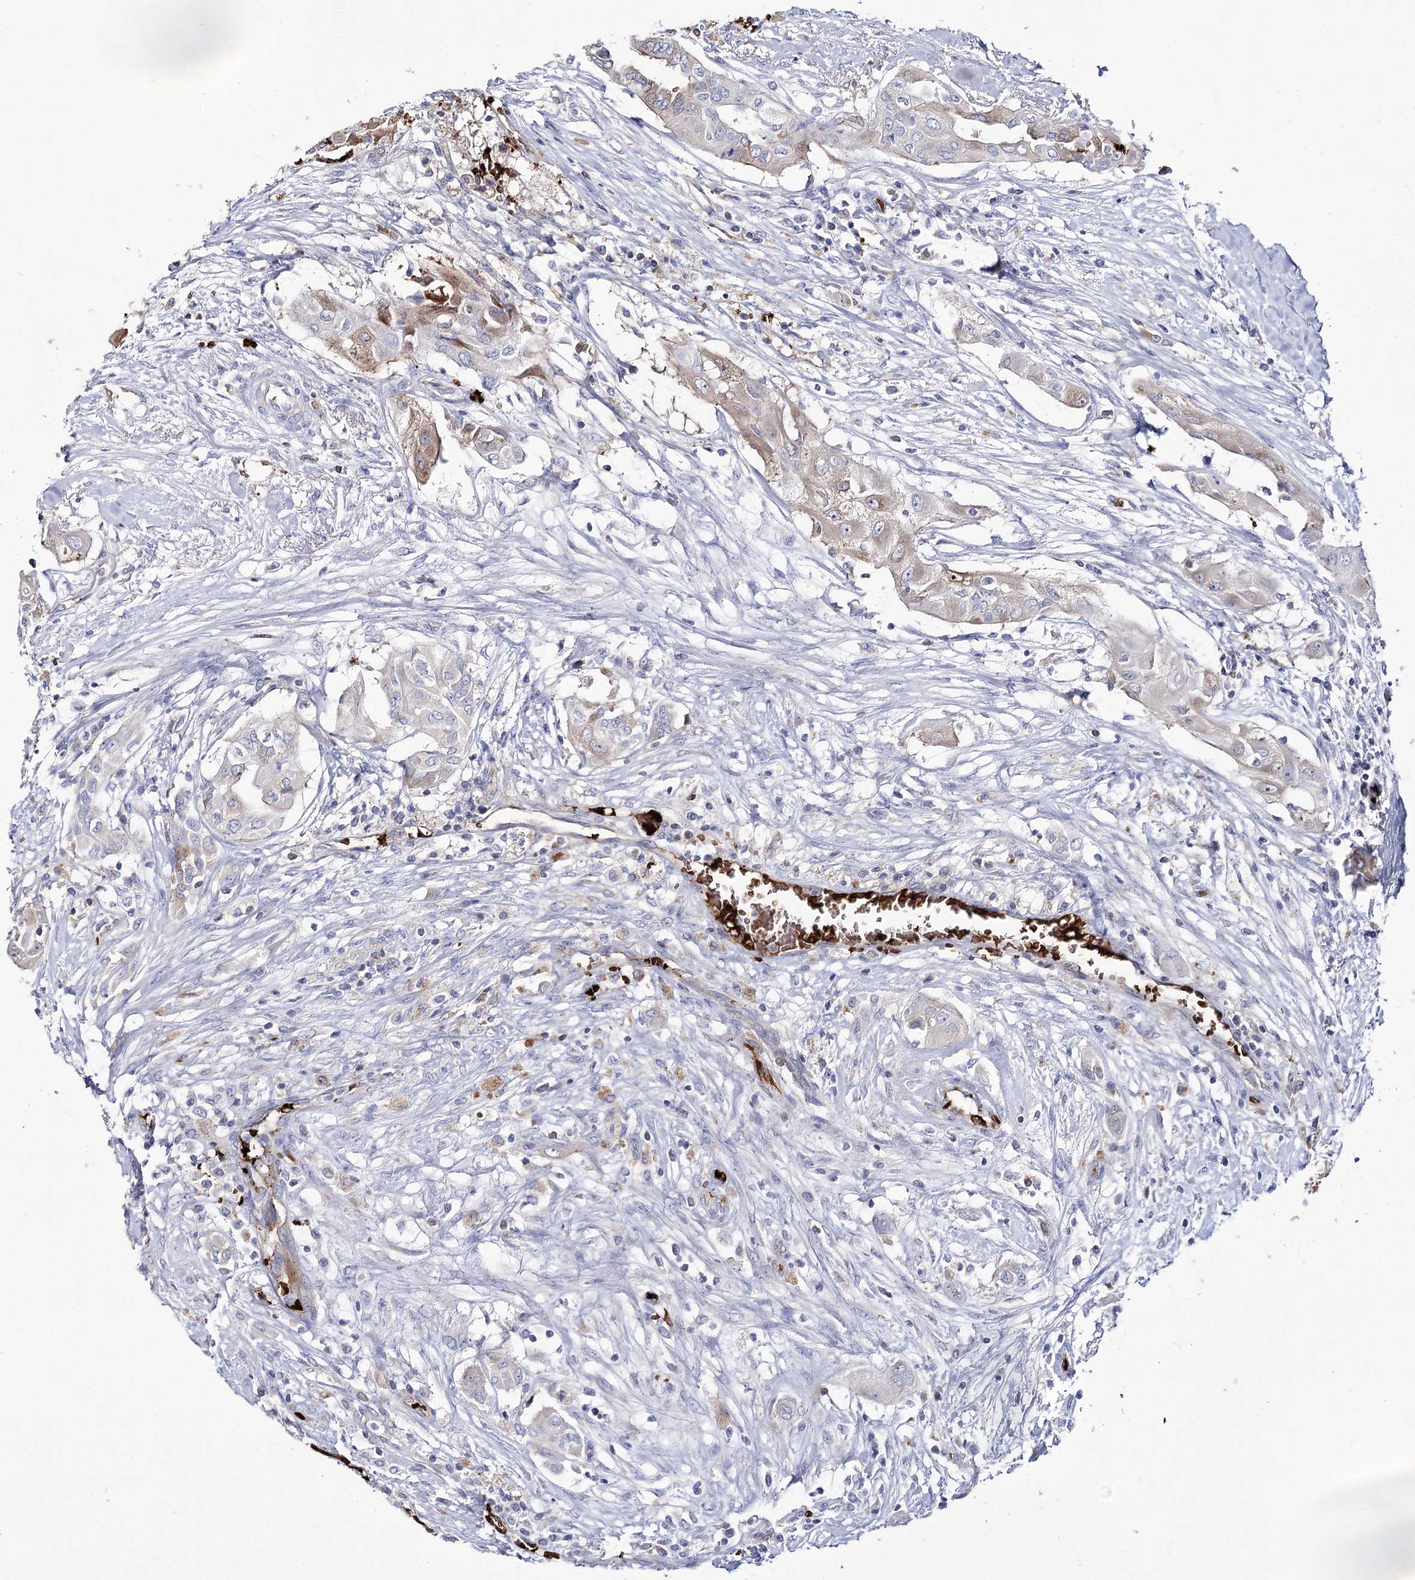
{"staining": {"intensity": "weak", "quantity": "<25%", "location": "cytoplasmic/membranous"}, "tissue": "thyroid cancer", "cell_type": "Tumor cells", "image_type": "cancer", "snomed": [{"axis": "morphology", "description": "Papillary adenocarcinoma, NOS"}, {"axis": "topography", "description": "Thyroid gland"}], "caption": "This is a histopathology image of immunohistochemistry staining of papillary adenocarcinoma (thyroid), which shows no positivity in tumor cells.", "gene": "GBF1", "patient": {"sex": "female", "age": 59}}